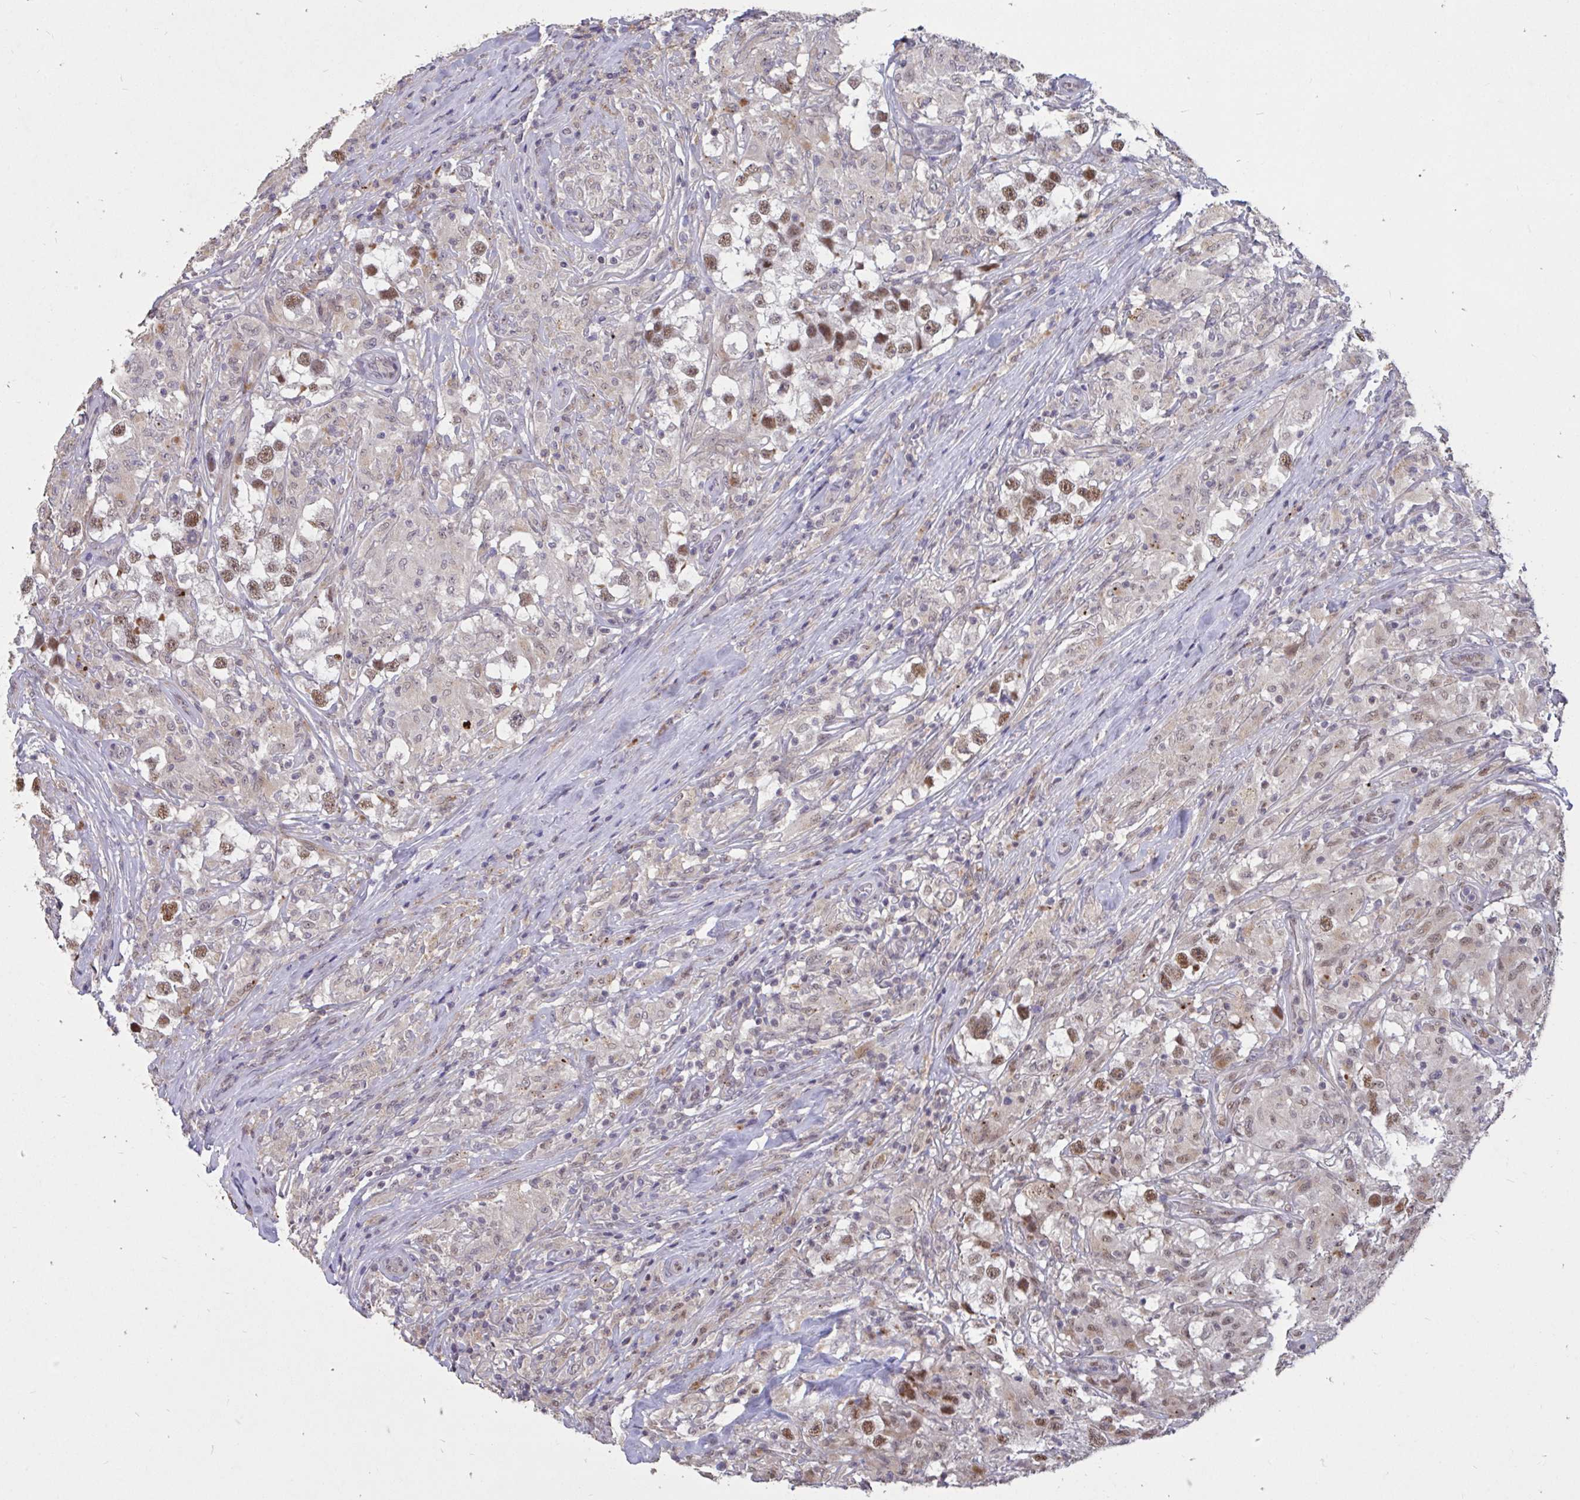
{"staining": {"intensity": "moderate", "quantity": "25%-75%", "location": "nuclear"}, "tissue": "testis cancer", "cell_type": "Tumor cells", "image_type": "cancer", "snomed": [{"axis": "morphology", "description": "Seminoma, NOS"}, {"axis": "topography", "description": "Testis"}], "caption": "Approximately 25%-75% of tumor cells in human testis cancer (seminoma) reveal moderate nuclear protein expression as visualized by brown immunohistochemical staining.", "gene": "DDX39A", "patient": {"sex": "male", "age": 46}}